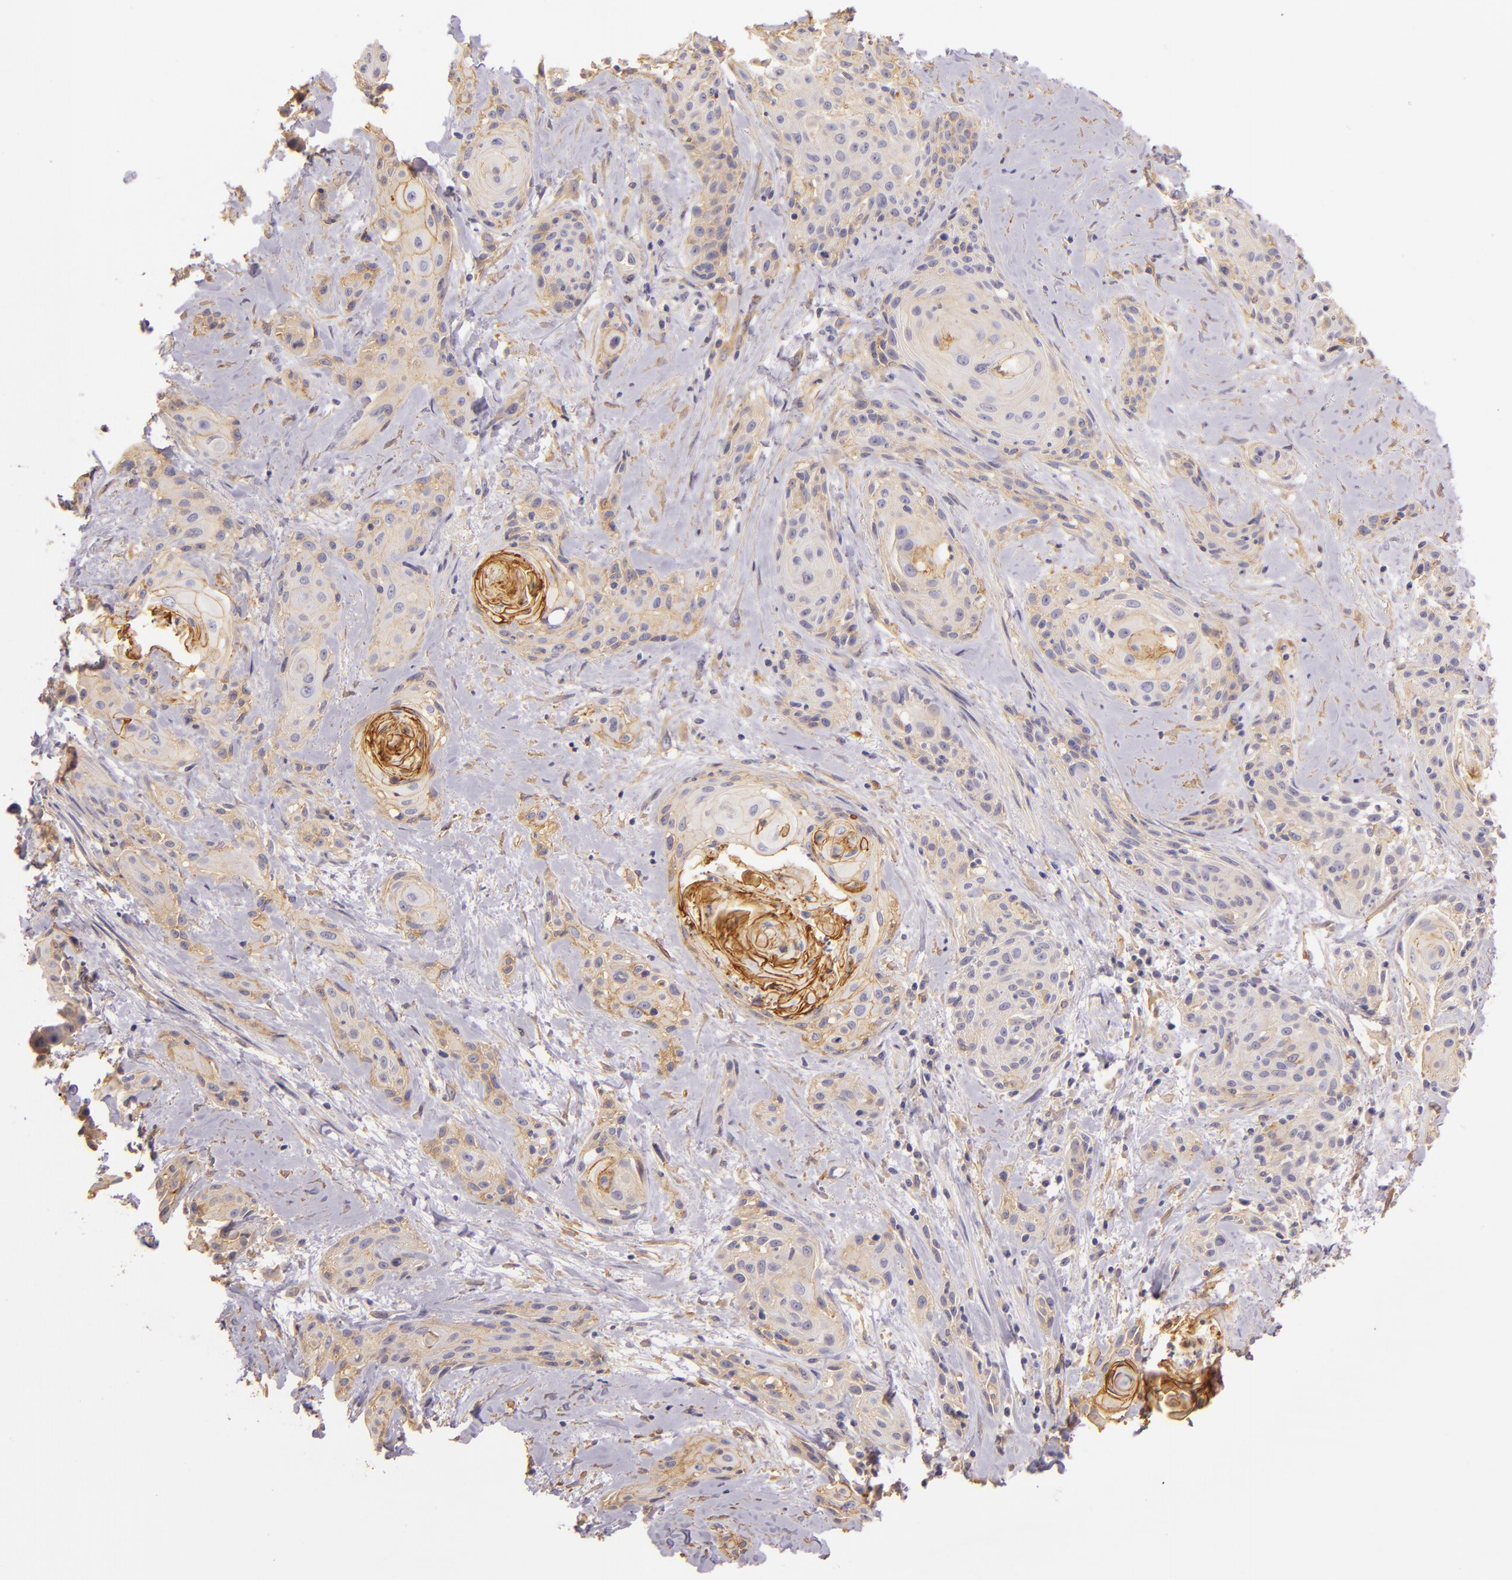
{"staining": {"intensity": "moderate", "quantity": "25%-75%", "location": "cytoplasmic/membranous"}, "tissue": "skin cancer", "cell_type": "Tumor cells", "image_type": "cancer", "snomed": [{"axis": "morphology", "description": "Squamous cell carcinoma, NOS"}, {"axis": "topography", "description": "Skin"}, {"axis": "topography", "description": "Anal"}], "caption": "Immunohistochemistry histopathology image of skin squamous cell carcinoma stained for a protein (brown), which exhibits medium levels of moderate cytoplasmic/membranous expression in approximately 25%-75% of tumor cells.", "gene": "CTSF", "patient": {"sex": "male", "age": 64}}